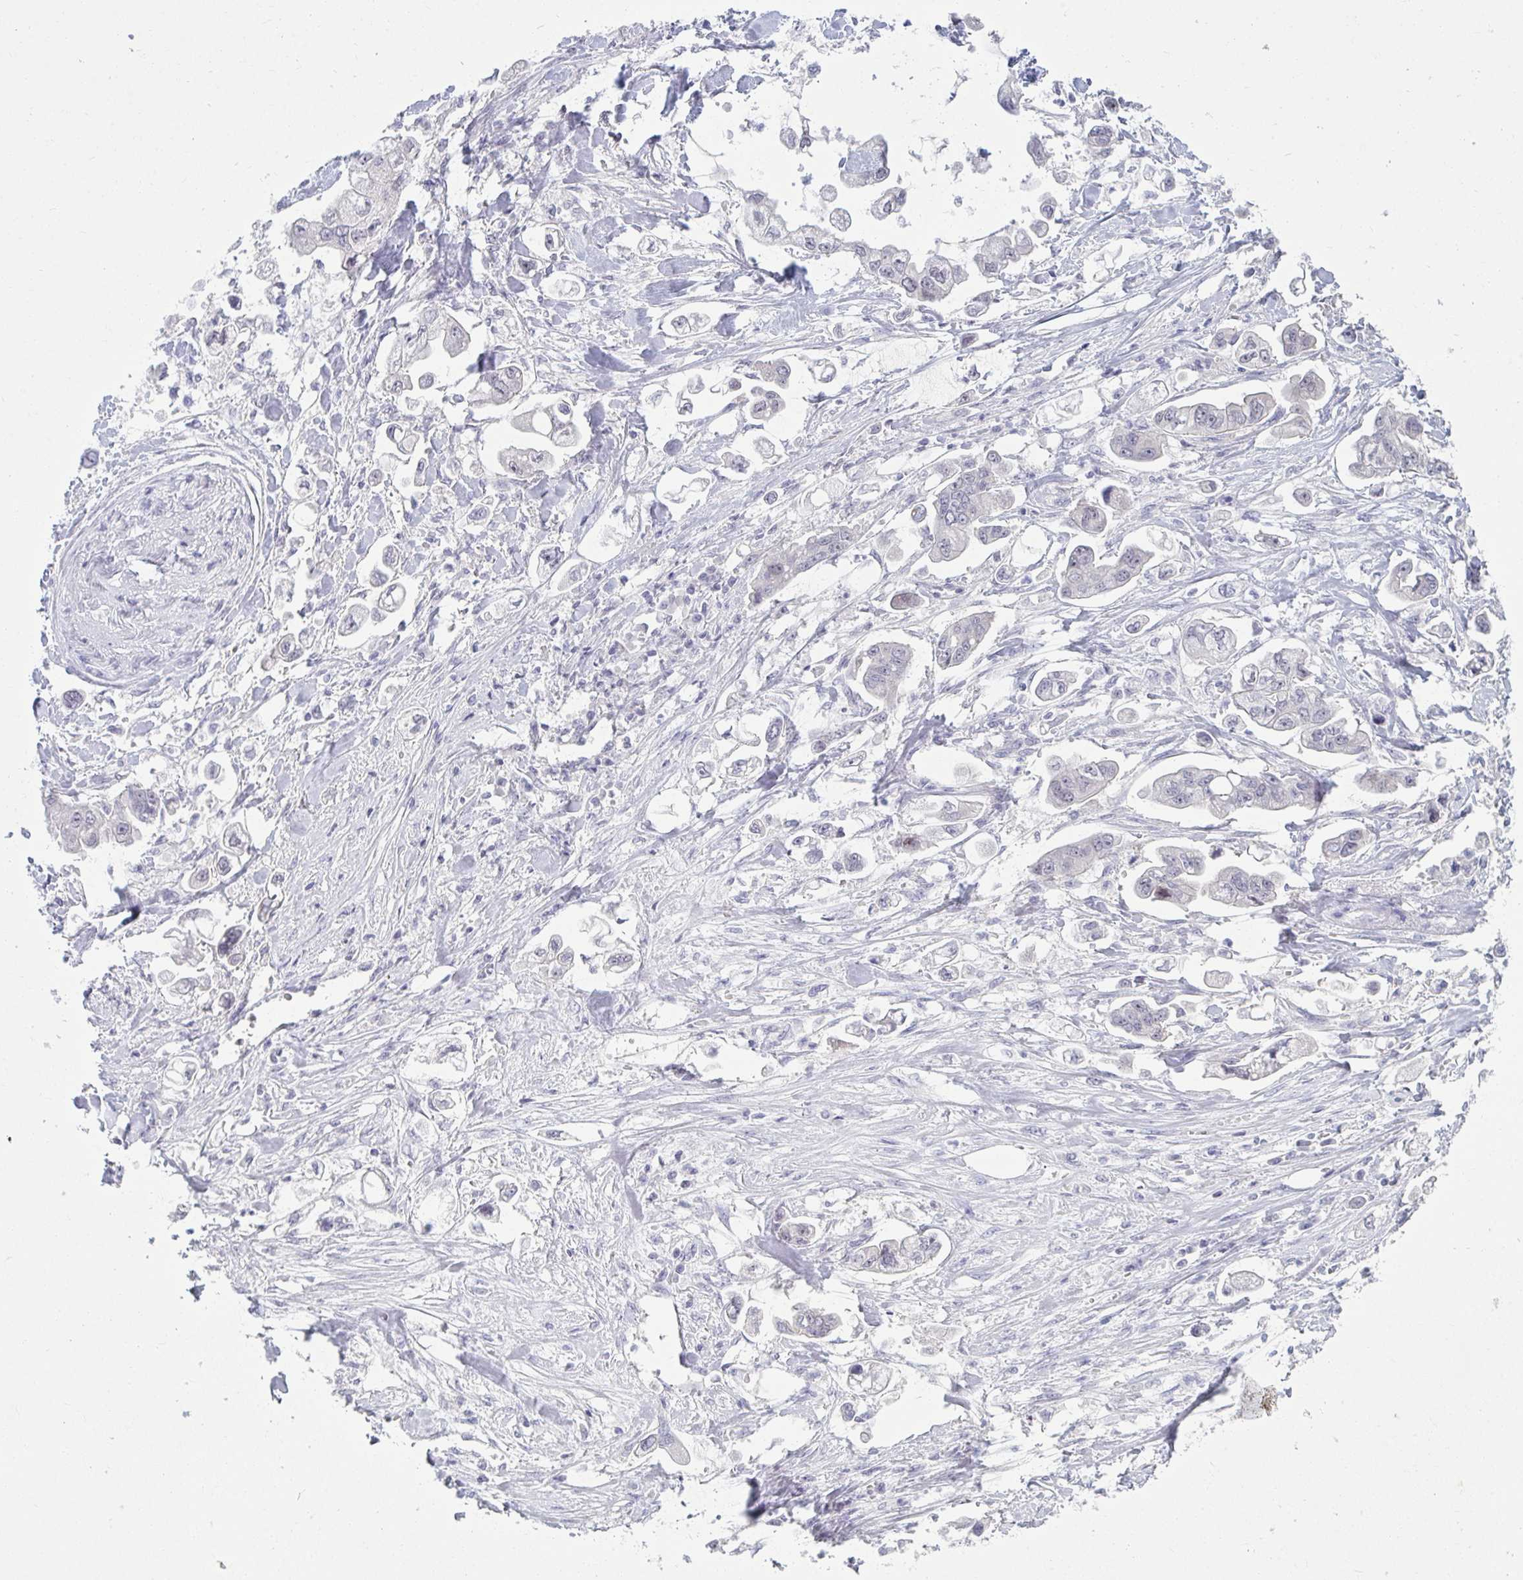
{"staining": {"intensity": "negative", "quantity": "none", "location": "none"}, "tissue": "stomach cancer", "cell_type": "Tumor cells", "image_type": "cancer", "snomed": [{"axis": "morphology", "description": "Adenocarcinoma, NOS"}, {"axis": "topography", "description": "Stomach"}], "caption": "Image shows no significant protein positivity in tumor cells of stomach cancer.", "gene": "RNASEH1", "patient": {"sex": "male", "age": 62}}